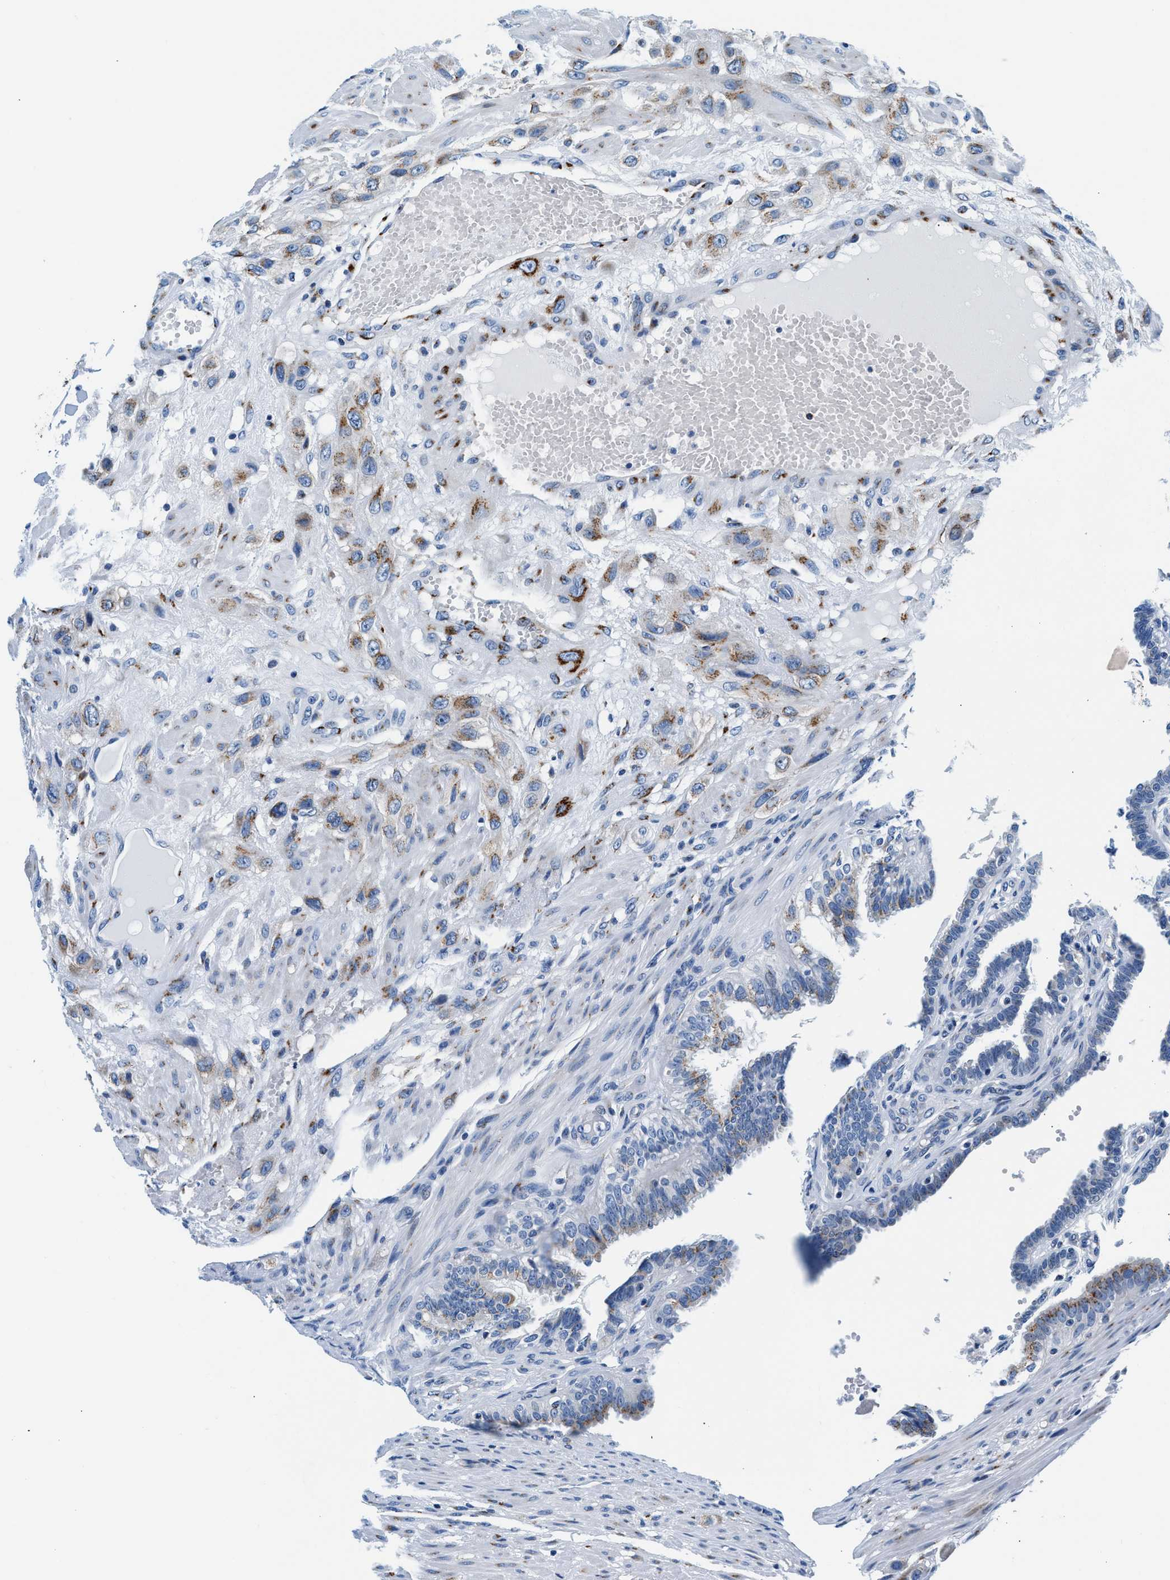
{"staining": {"intensity": "moderate", "quantity": "<25%", "location": "cytoplasmic/membranous"}, "tissue": "fallopian tube", "cell_type": "Glandular cells", "image_type": "normal", "snomed": [{"axis": "morphology", "description": "Normal tissue, NOS"}, {"axis": "topography", "description": "Fallopian tube"}, {"axis": "topography", "description": "Placenta"}], "caption": "Immunohistochemical staining of benign fallopian tube exhibits low levels of moderate cytoplasmic/membranous expression in about <25% of glandular cells.", "gene": "VPS53", "patient": {"sex": "female", "age": 34}}